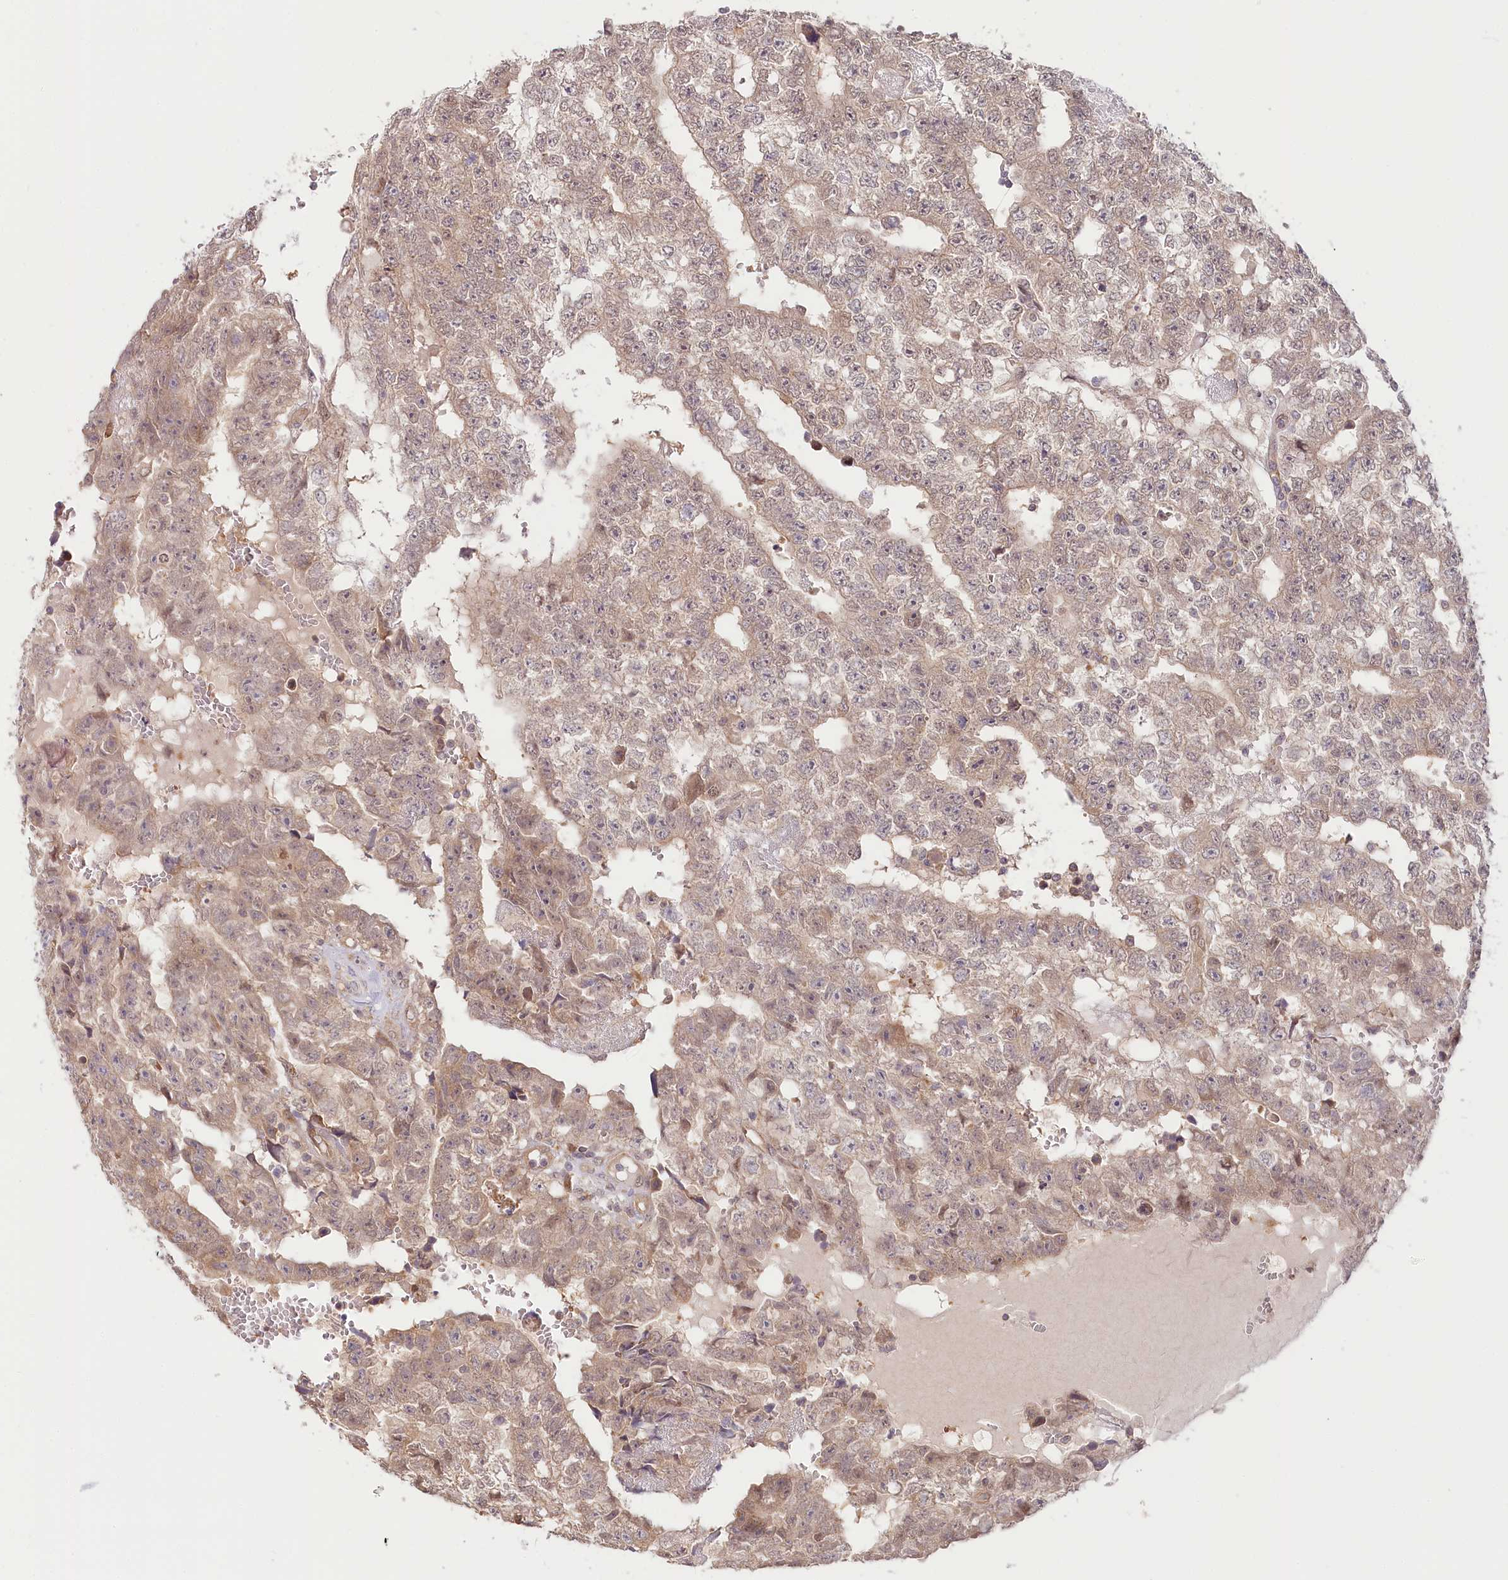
{"staining": {"intensity": "weak", "quantity": "25%-75%", "location": "cytoplasmic/membranous"}, "tissue": "testis cancer", "cell_type": "Tumor cells", "image_type": "cancer", "snomed": [{"axis": "morphology", "description": "Carcinoma, Embryonal, NOS"}, {"axis": "topography", "description": "Testis"}], "caption": "An immunohistochemistry photomicrograph of tumor tissue is shown. Protein staining in brown highlights weak cytoplasmic/membranous positivity in testis embryonal carcinoma within tumor cells. The staining is performed using DAB (3,3'-diaminobenzidine) brown chromogen to label protein expression. The nuclei are counter-stained blue using hematoxylin.", "gene": "CEP70", "patient": {"sex": "male", "age": 25}}